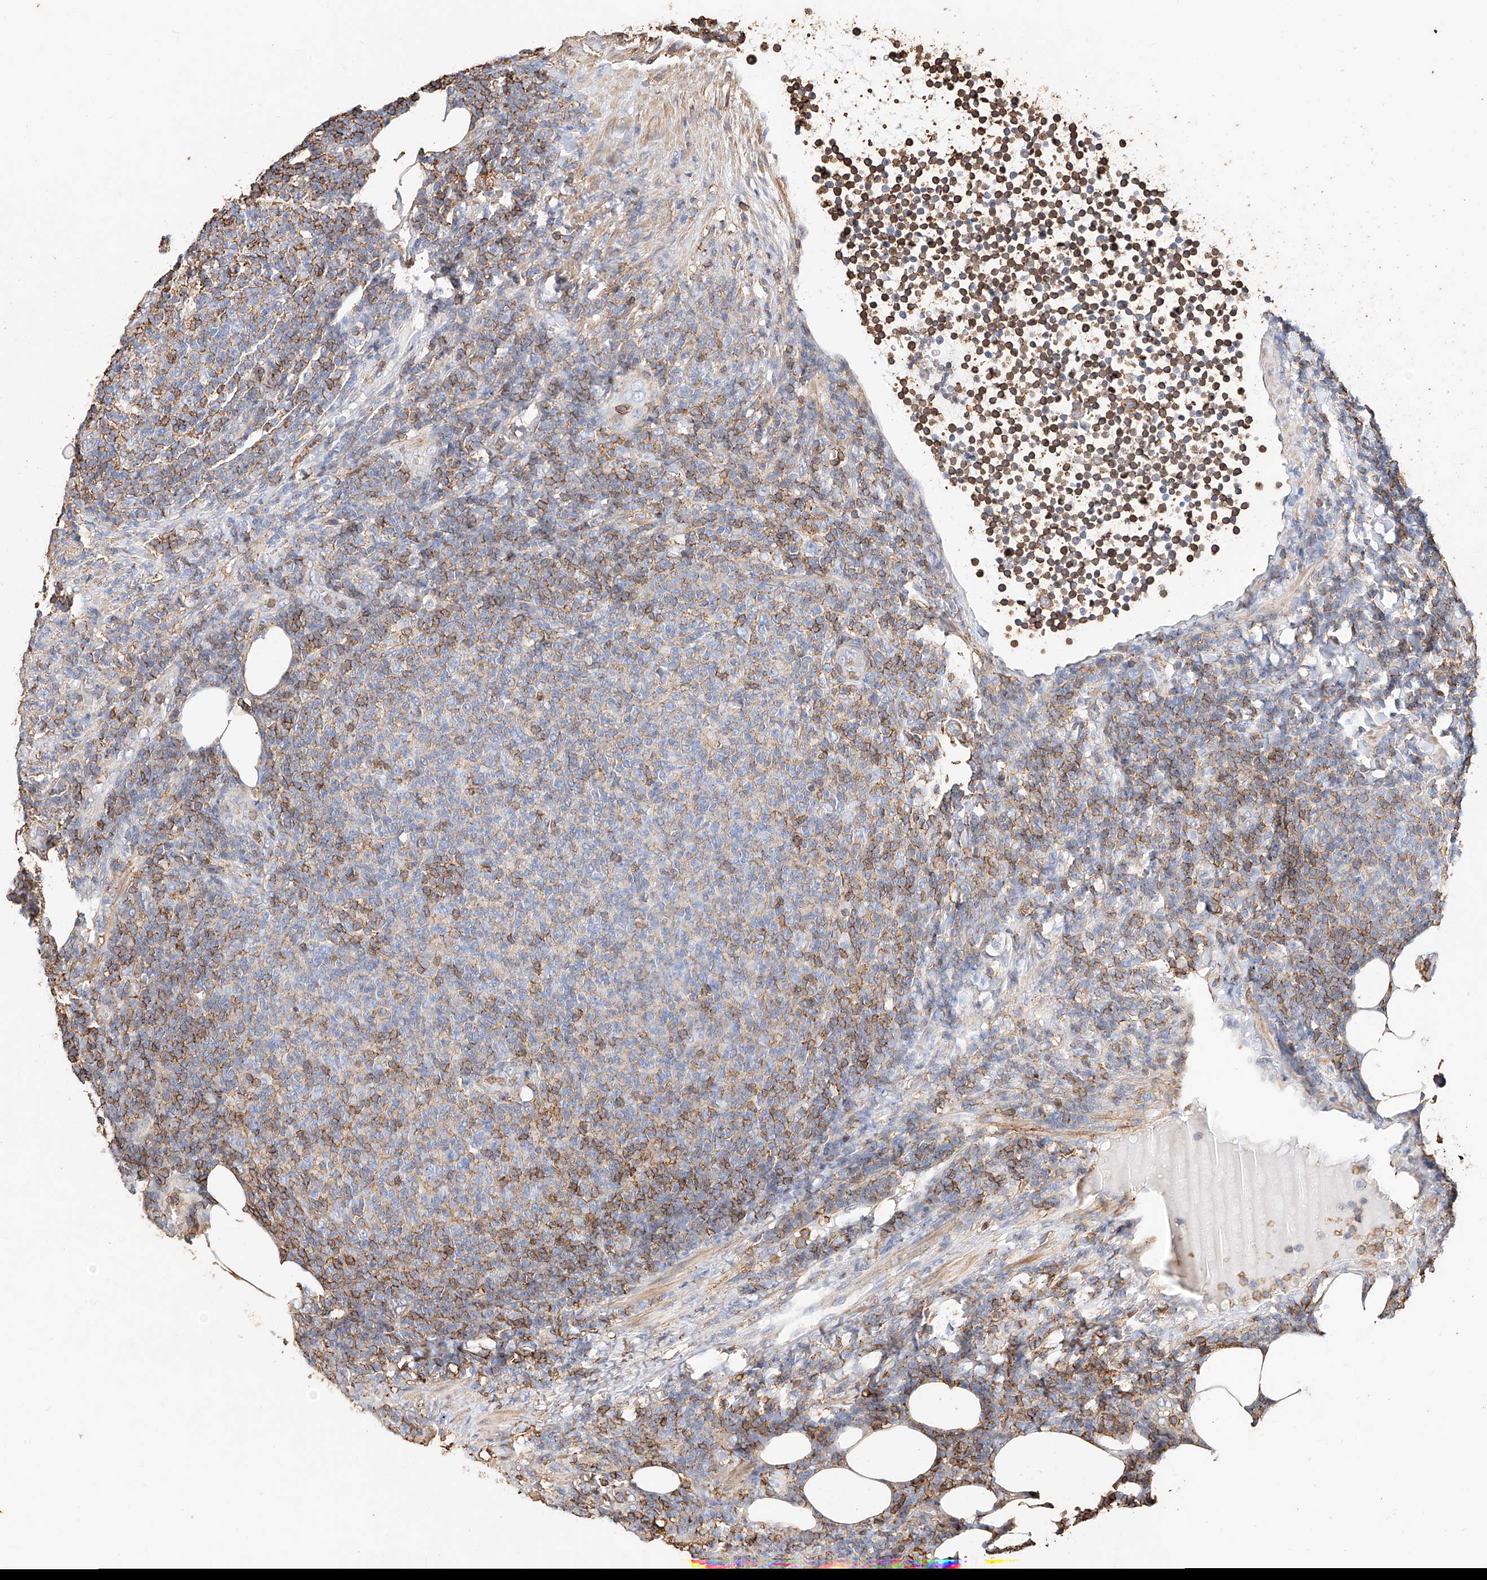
{"staining": {"intensity": "moderate", "quantity": "<25%", "location": "cytoplasmic/membranous"}, "tissue": "lymphoma", "cell_type": "Tumor cells", "image_type": "cancer", "snomed": [{"axis": "morphology", "description": "Malignant lymphoma, non-Hodgkin's type, Low grade"}, {"axis": "topography", "description": "Lymph node"}], "caption": "Protein expression by immunohistochemistry demonstrates moderate cytoplasmic/membranous expression in about <25% of tumor cells in low-grade malignant lymphoma, non-Hodgkin's type. (brown staining indicates protein expression, while blue staining denotes nuclei).", "gene": "WFS1", "patient": {"sex": "male", "age": 66}}